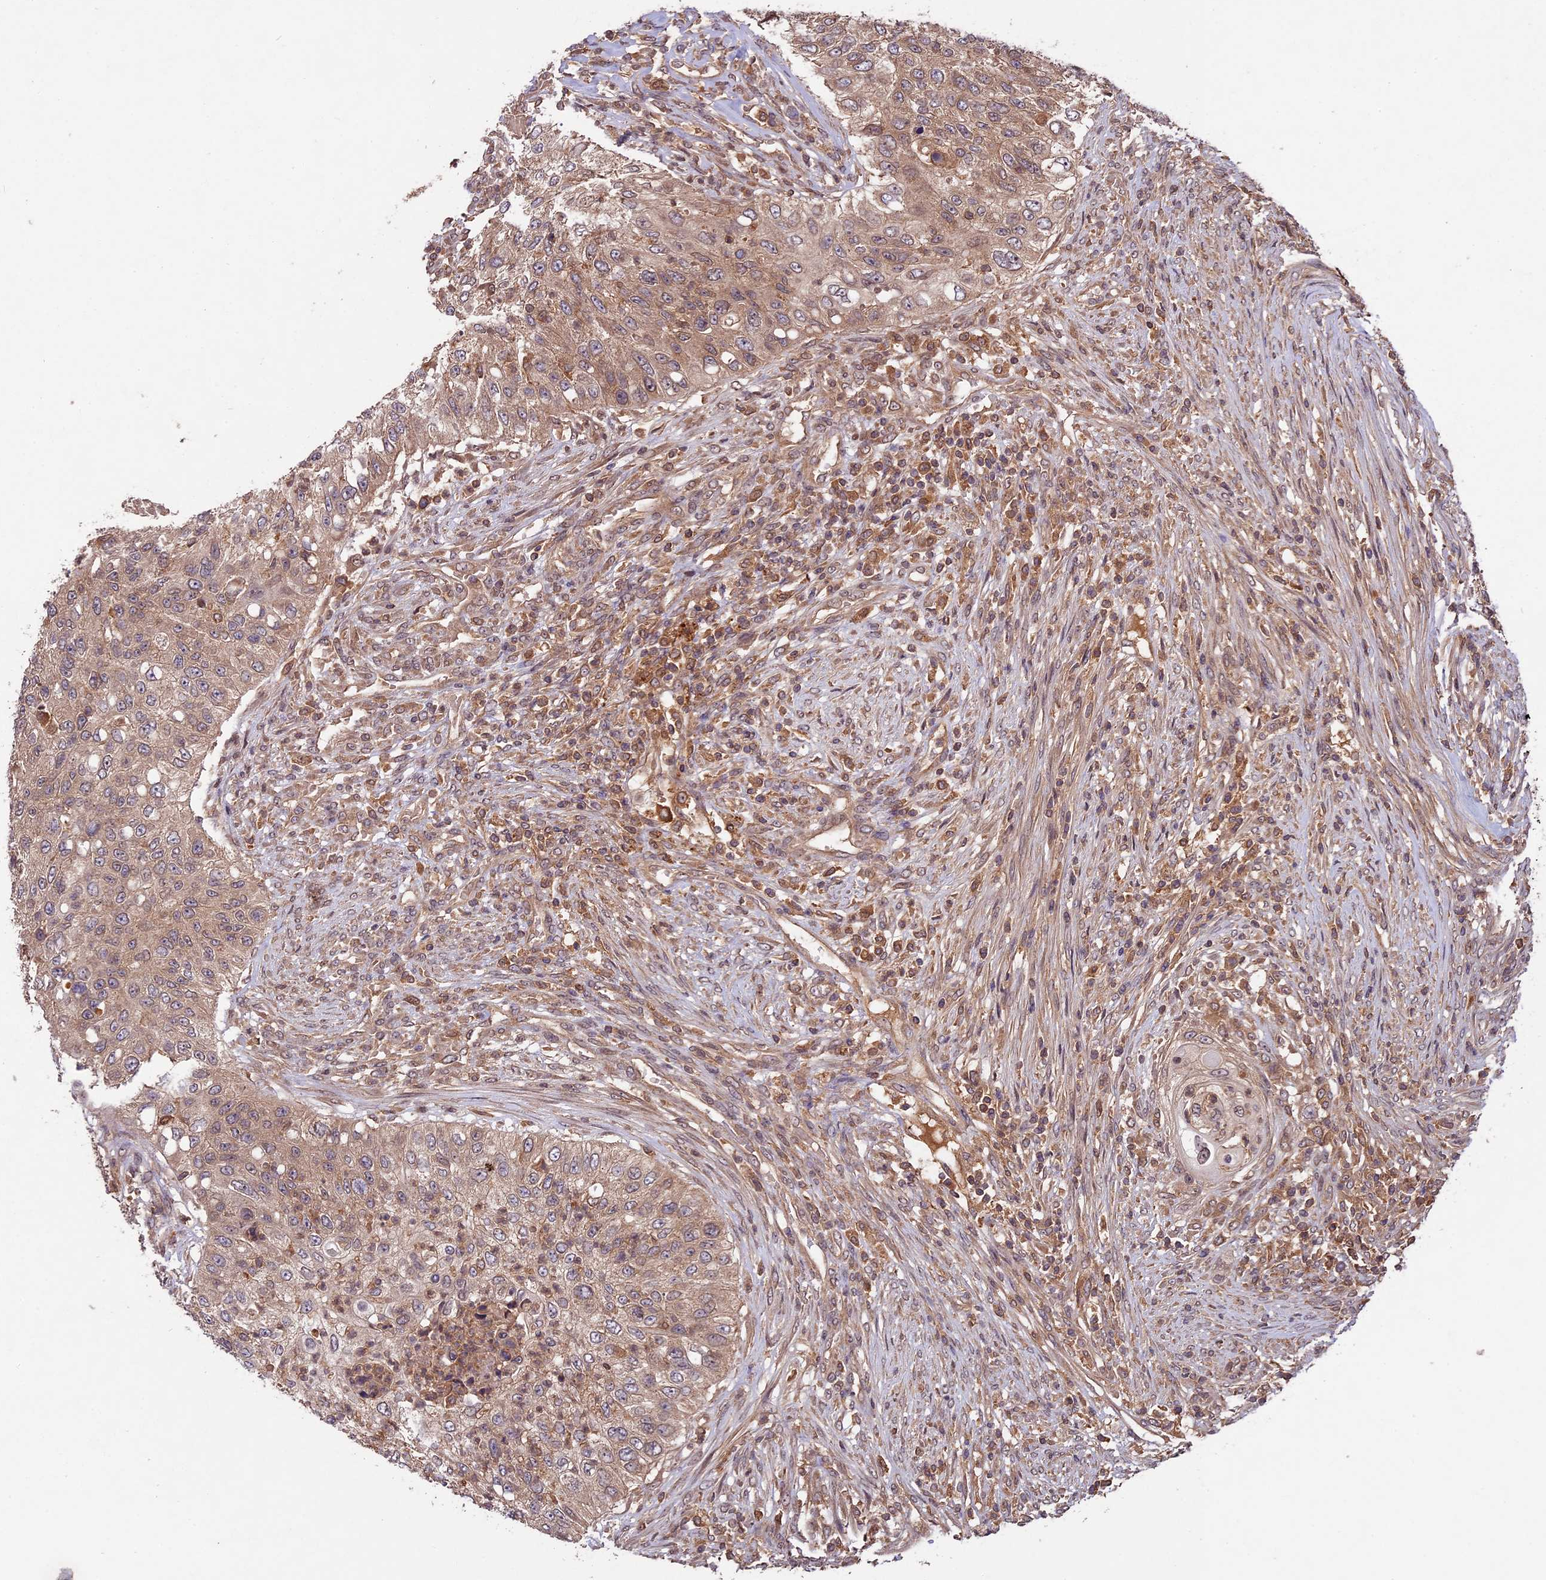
{"staining": {"intensity": "weak", "quantity": "25%-75%", "location": "cytoplasmic/membranous"}, "tissue": "urothelial cancer", "cell_type": "Tumor cells", "image_type": "cancer", "snomed": [{"axis": "morphology", "description": "Urothelial carcinoma, High grade"}, {"axis": "topography", "description": "Urinary bladder"}], "caption": "Tumor cells display weak cytoplasmic/membranous positivity in approximately 25%-75% of cells in urothelial cancer.", "gene": "CHAC1", "patient": {"sex": "female", "age": 60}}